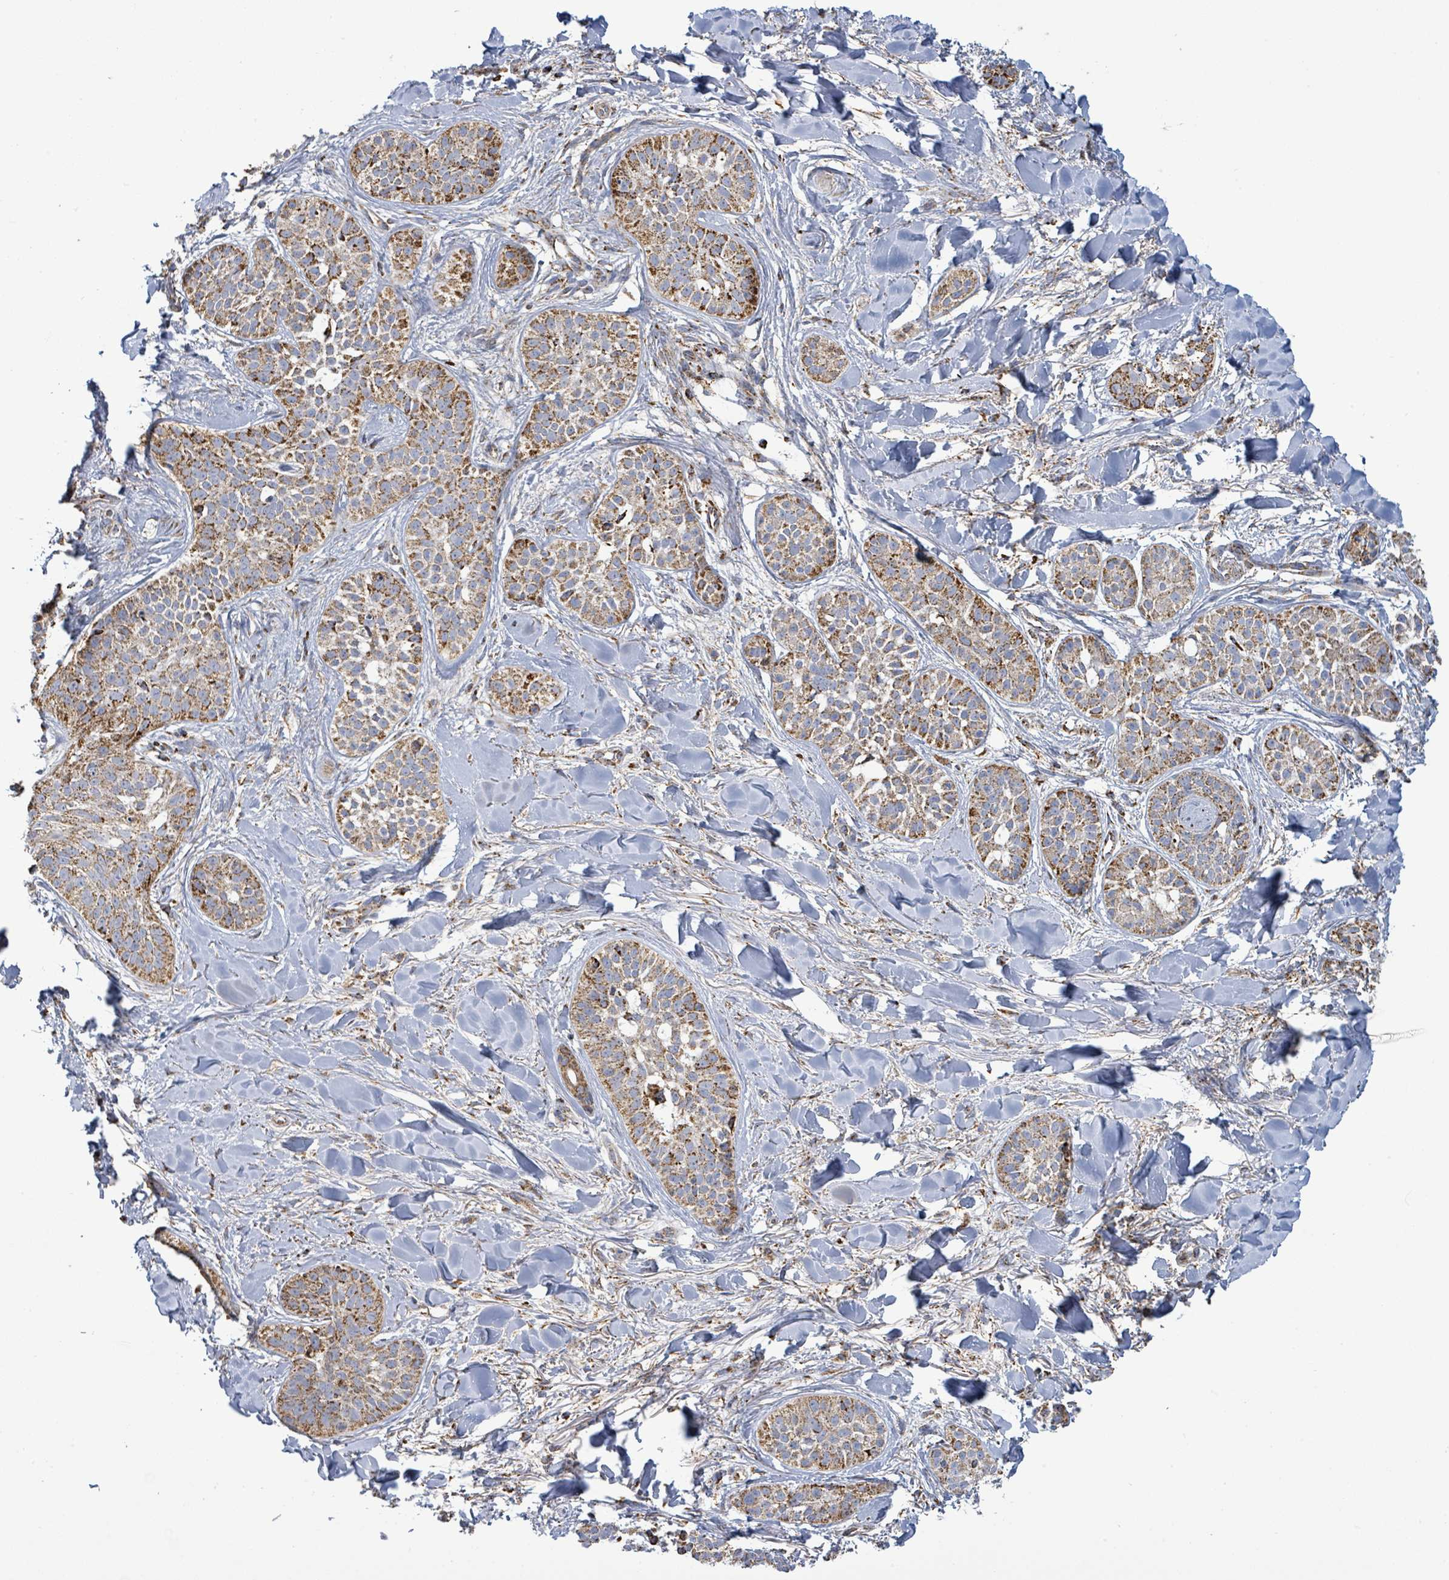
{"staining": {"intensity": "moderate", "quantity": ">75%", "location": "cytoplasmic/membranous"}, "tissue": "skin cancer", "cell_type": "Tumor cells", "image_type": "cancer", "snomed": [{"axis": "morphology", "description": "Basal cell carcinoma"}, {"axis": "topography", "description": "Skin"}], "caption": "This histopathology image demonstrates IHC staining of human skin cancer, with medium moderate cytoplasmic/membranous positivity in about >75% of tumor cells.", "gene": "SUCLG2", "patient": {"sex": "male", "age": 52}}